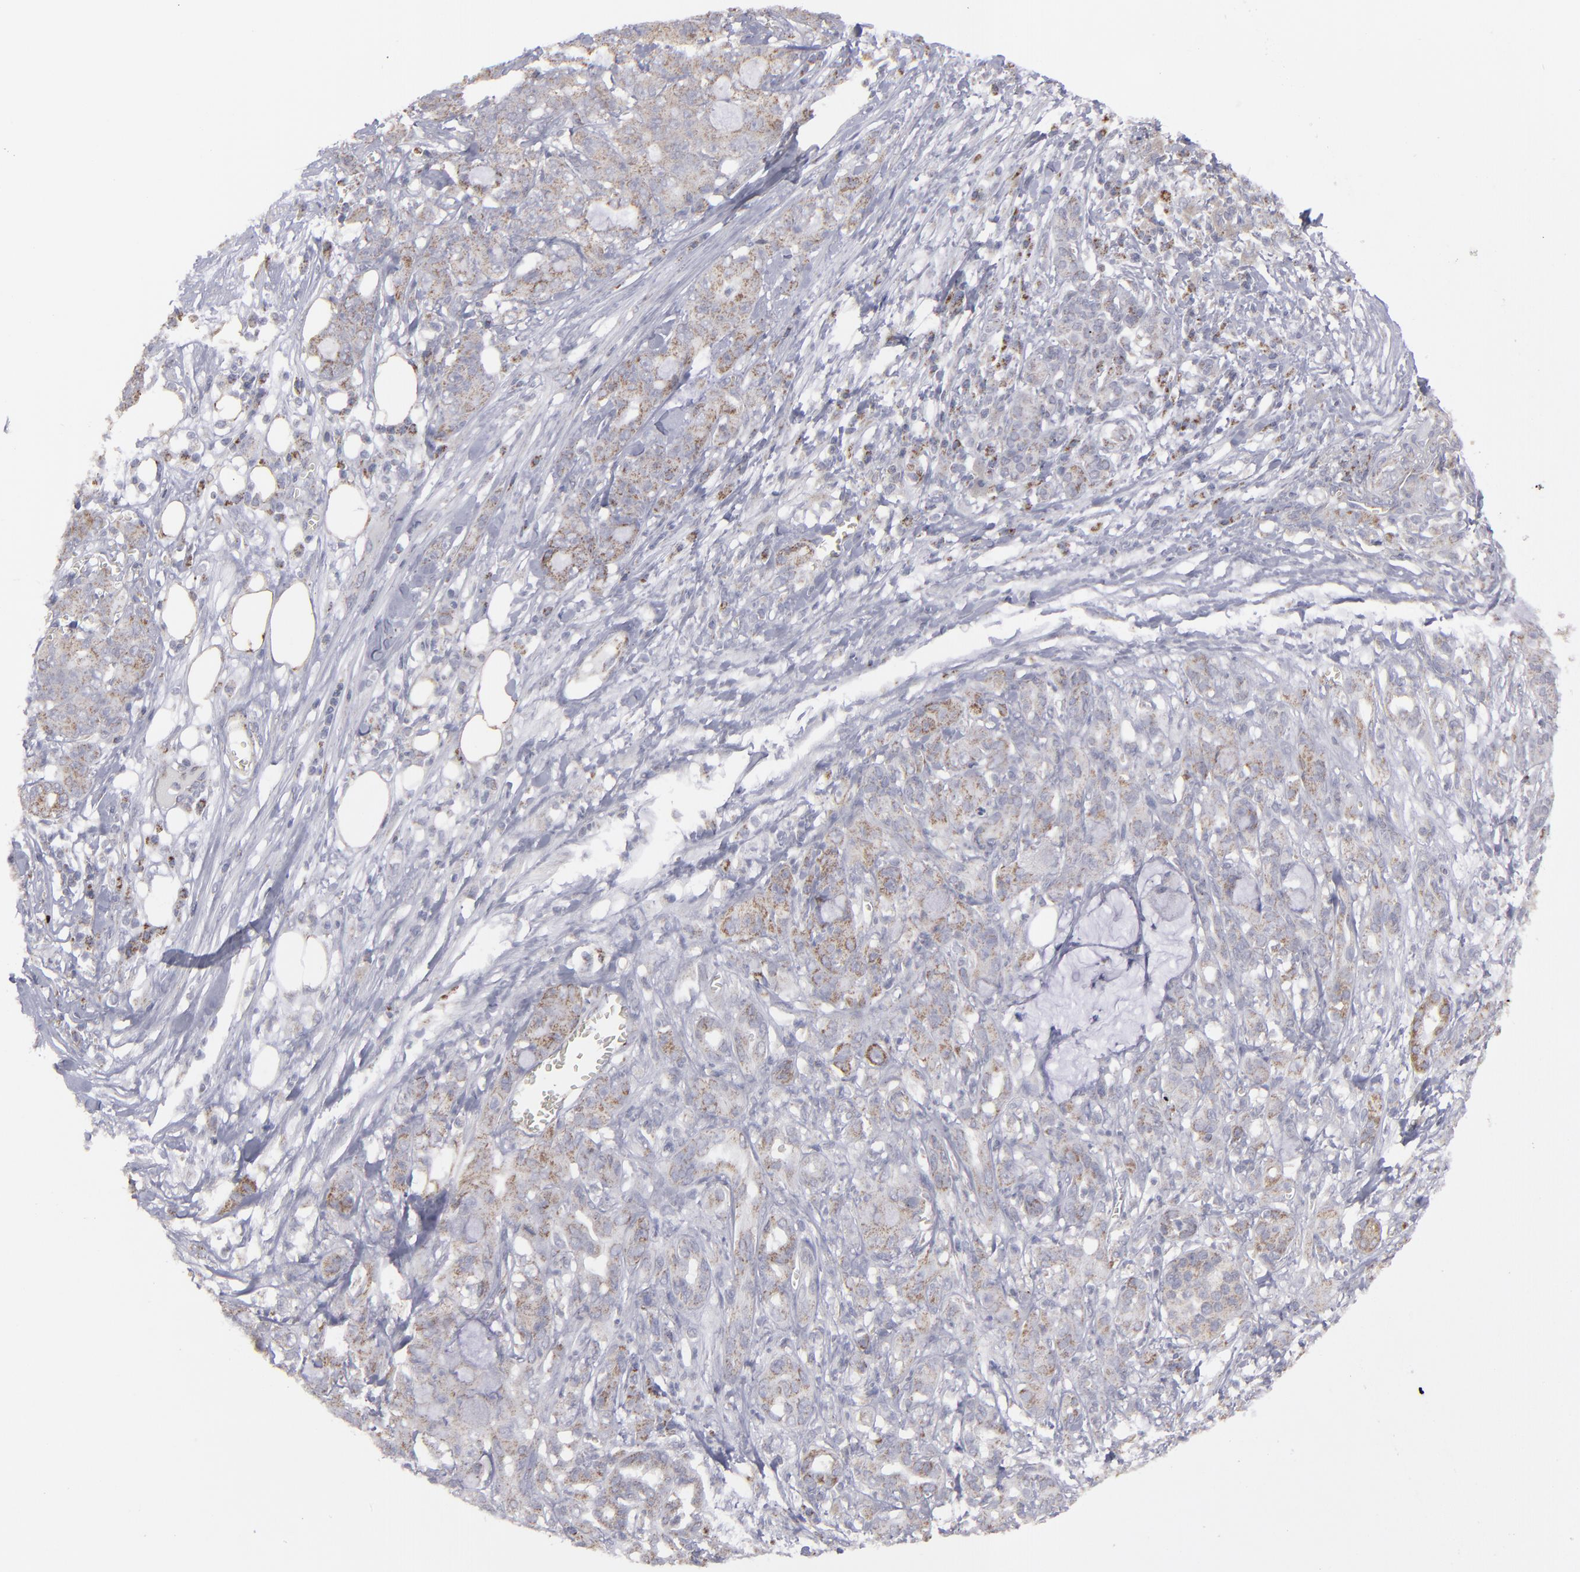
{"staining": {"intensity": "weak", "quantity": "25%-75%", "location": "cytoplasmic/membranous"}, "tissue": "pancreatic cancer", "cell_type": "Tumor cells", "image_type": "cancer", "snomed": [{"axis": "morphology", "description": "Adenocarcinoma, NOS"}, {"axis": "topography", "description": "Pancreas"}], "caption": "The image reveals a brown stain indicating the presence of a protein in the cytoplasmic/membranous of tumor cells in pancreatic cancer (adenocarcinoma).", "gene": "MYOM2", "patient": {"sex": "female", "age": 73}}